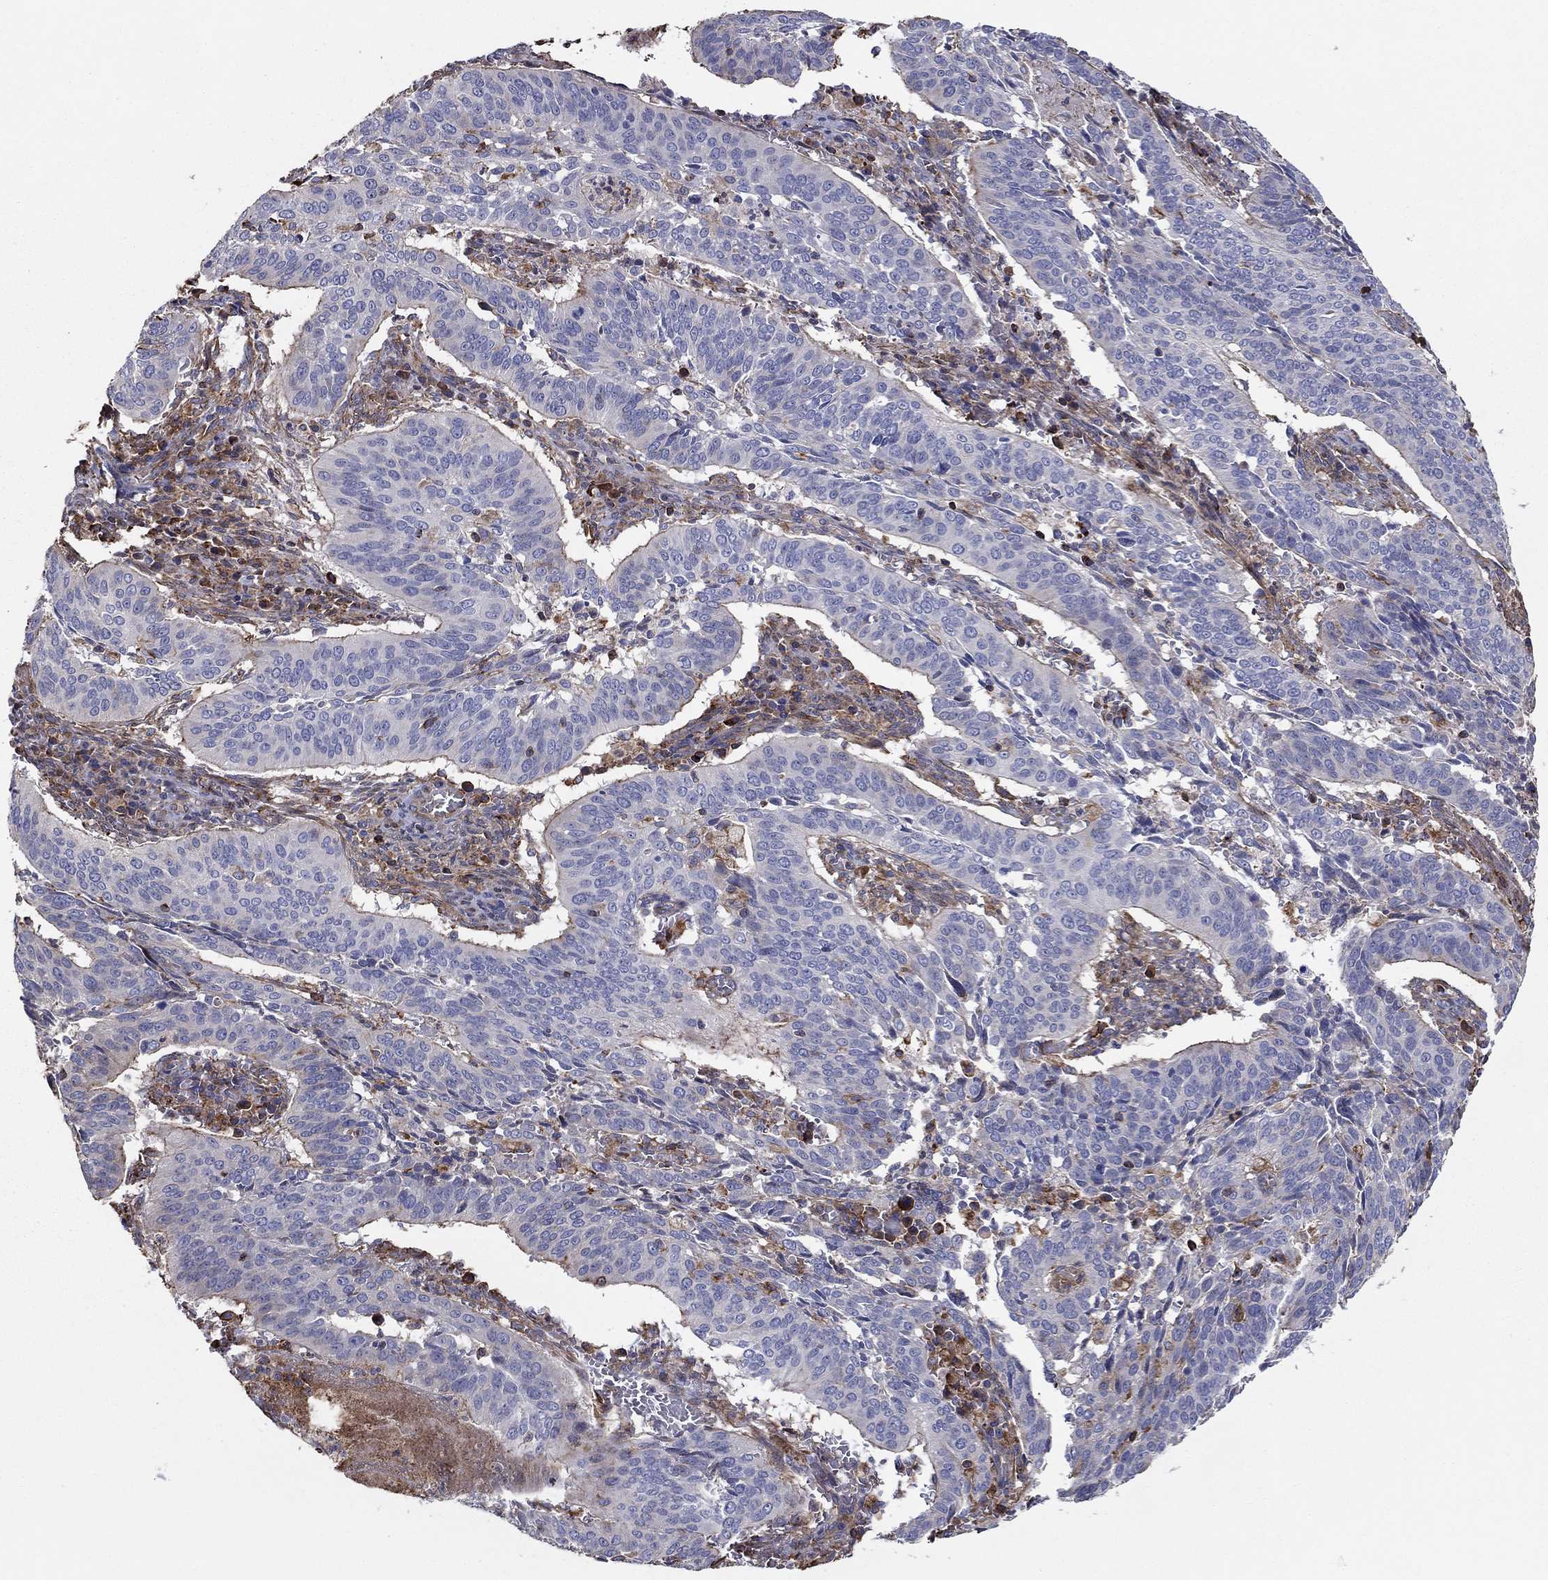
{"staining": {"intensity": "weak", "quantity": "<25%", "location": "cytoplasmic/membranous"}, "tissue": "cervical cancer", "cell_type": "Tumor cells", "image_type": "cancer", "snomed": [{"axis": "morphology", "description": "Normal tissue, NOS"}, {"axis": "morphology", "description": "Squamous cell carcinoma, NOS"}, {"axis": "topography", "description": "Cervix"}], "caption": "This is a image of IHC staining of cervical cancer (squamous cell carcinoma), which shows no positivity in tumor cells.", "gene": "NPHP1", "patient": {"sex": "female", "age": 39}}